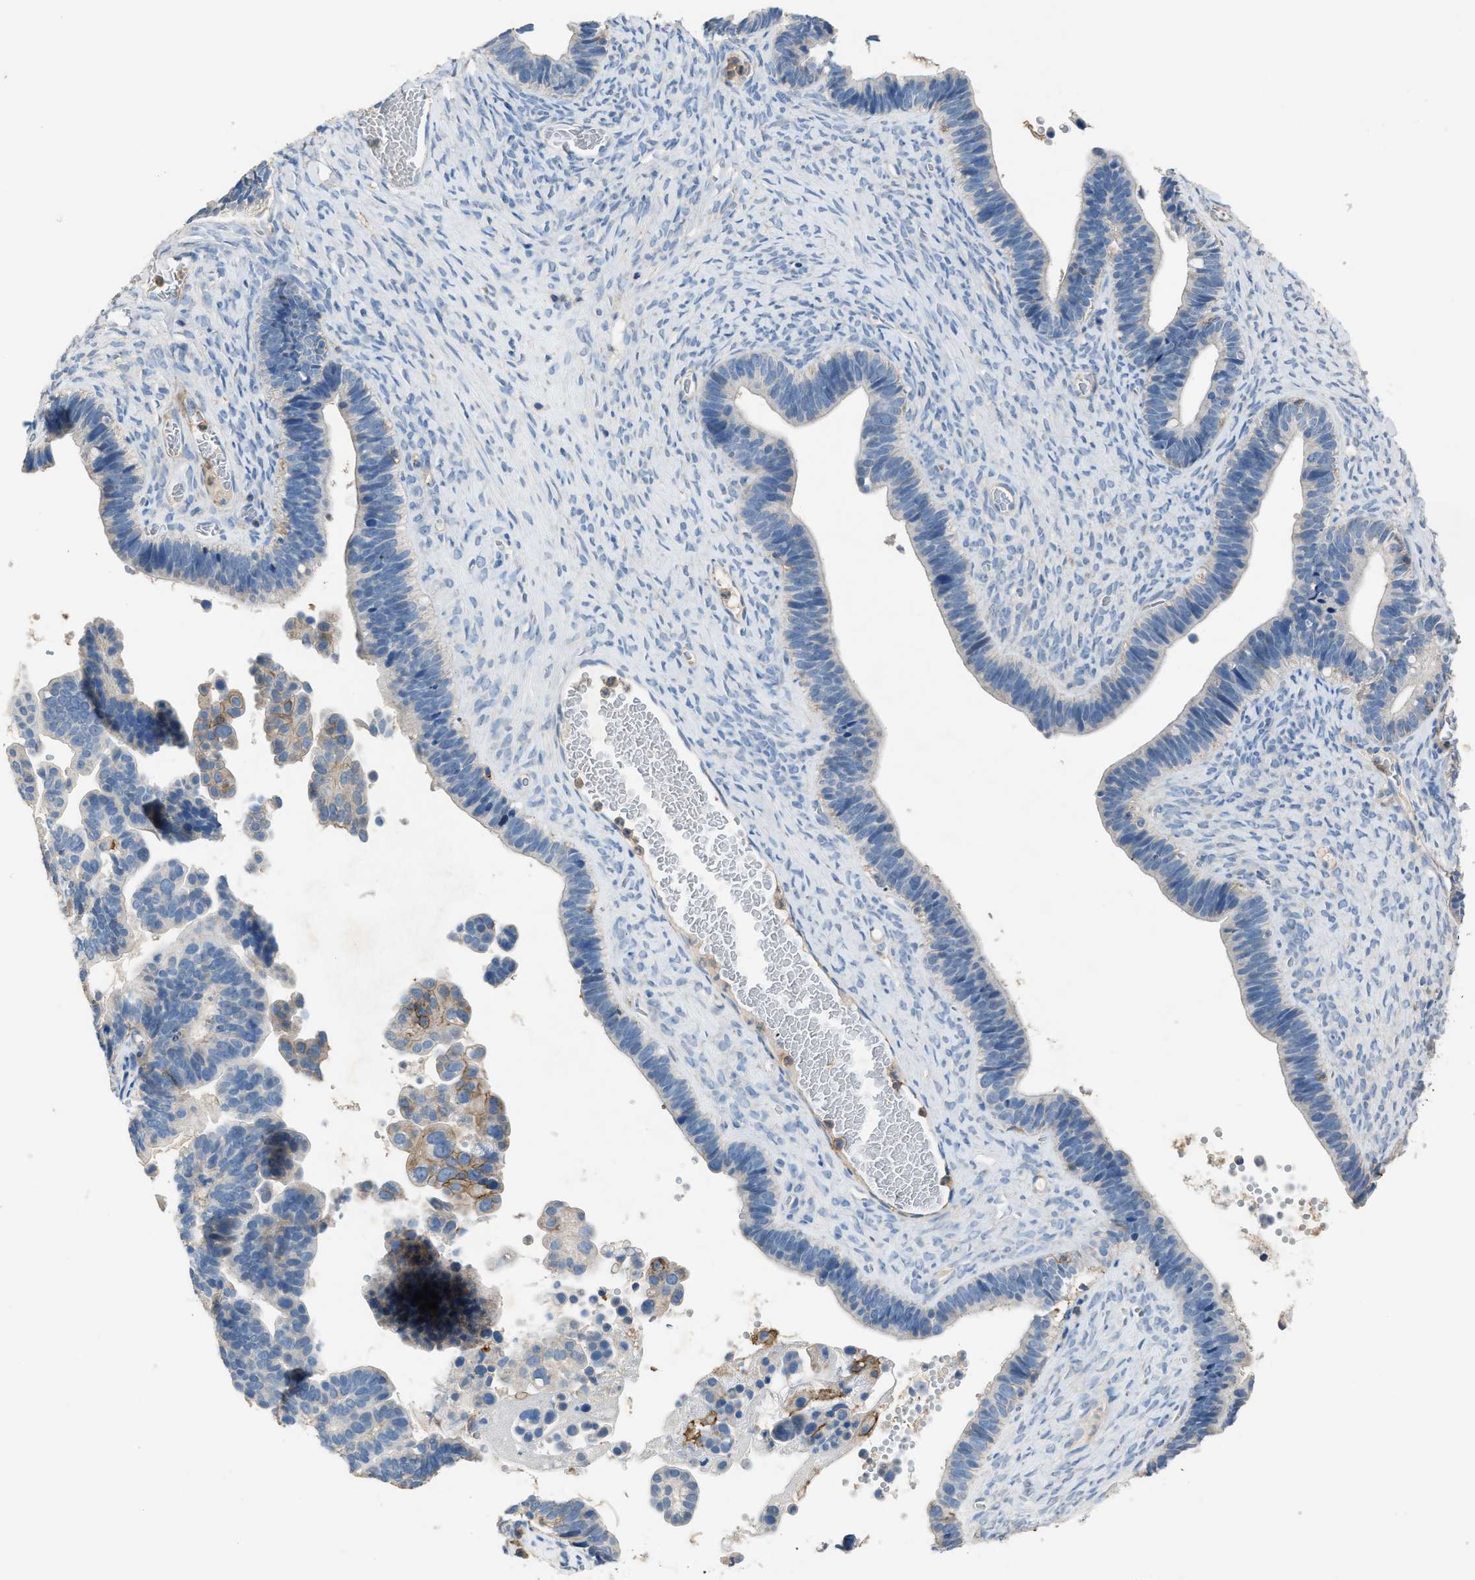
{"staining": {"intensity": "negative", "quantity": "none", "location": "none"}, "tissue": "ovarian cancer", "cell_type": "Tumor cells", "image_type": "cancer", "snomed": [{"axis": "morphology", "description": "Cystadenocarcinoma, serous, NOS"}, {"axis": "topography", "description": "Ovary"}], "caption": "Tumor cells are negative for brown protein staining in serous cystadenocarcinoma (ovarian).", "gene": "OR51E1", "patient": {"sex": "female", "age": 56}}